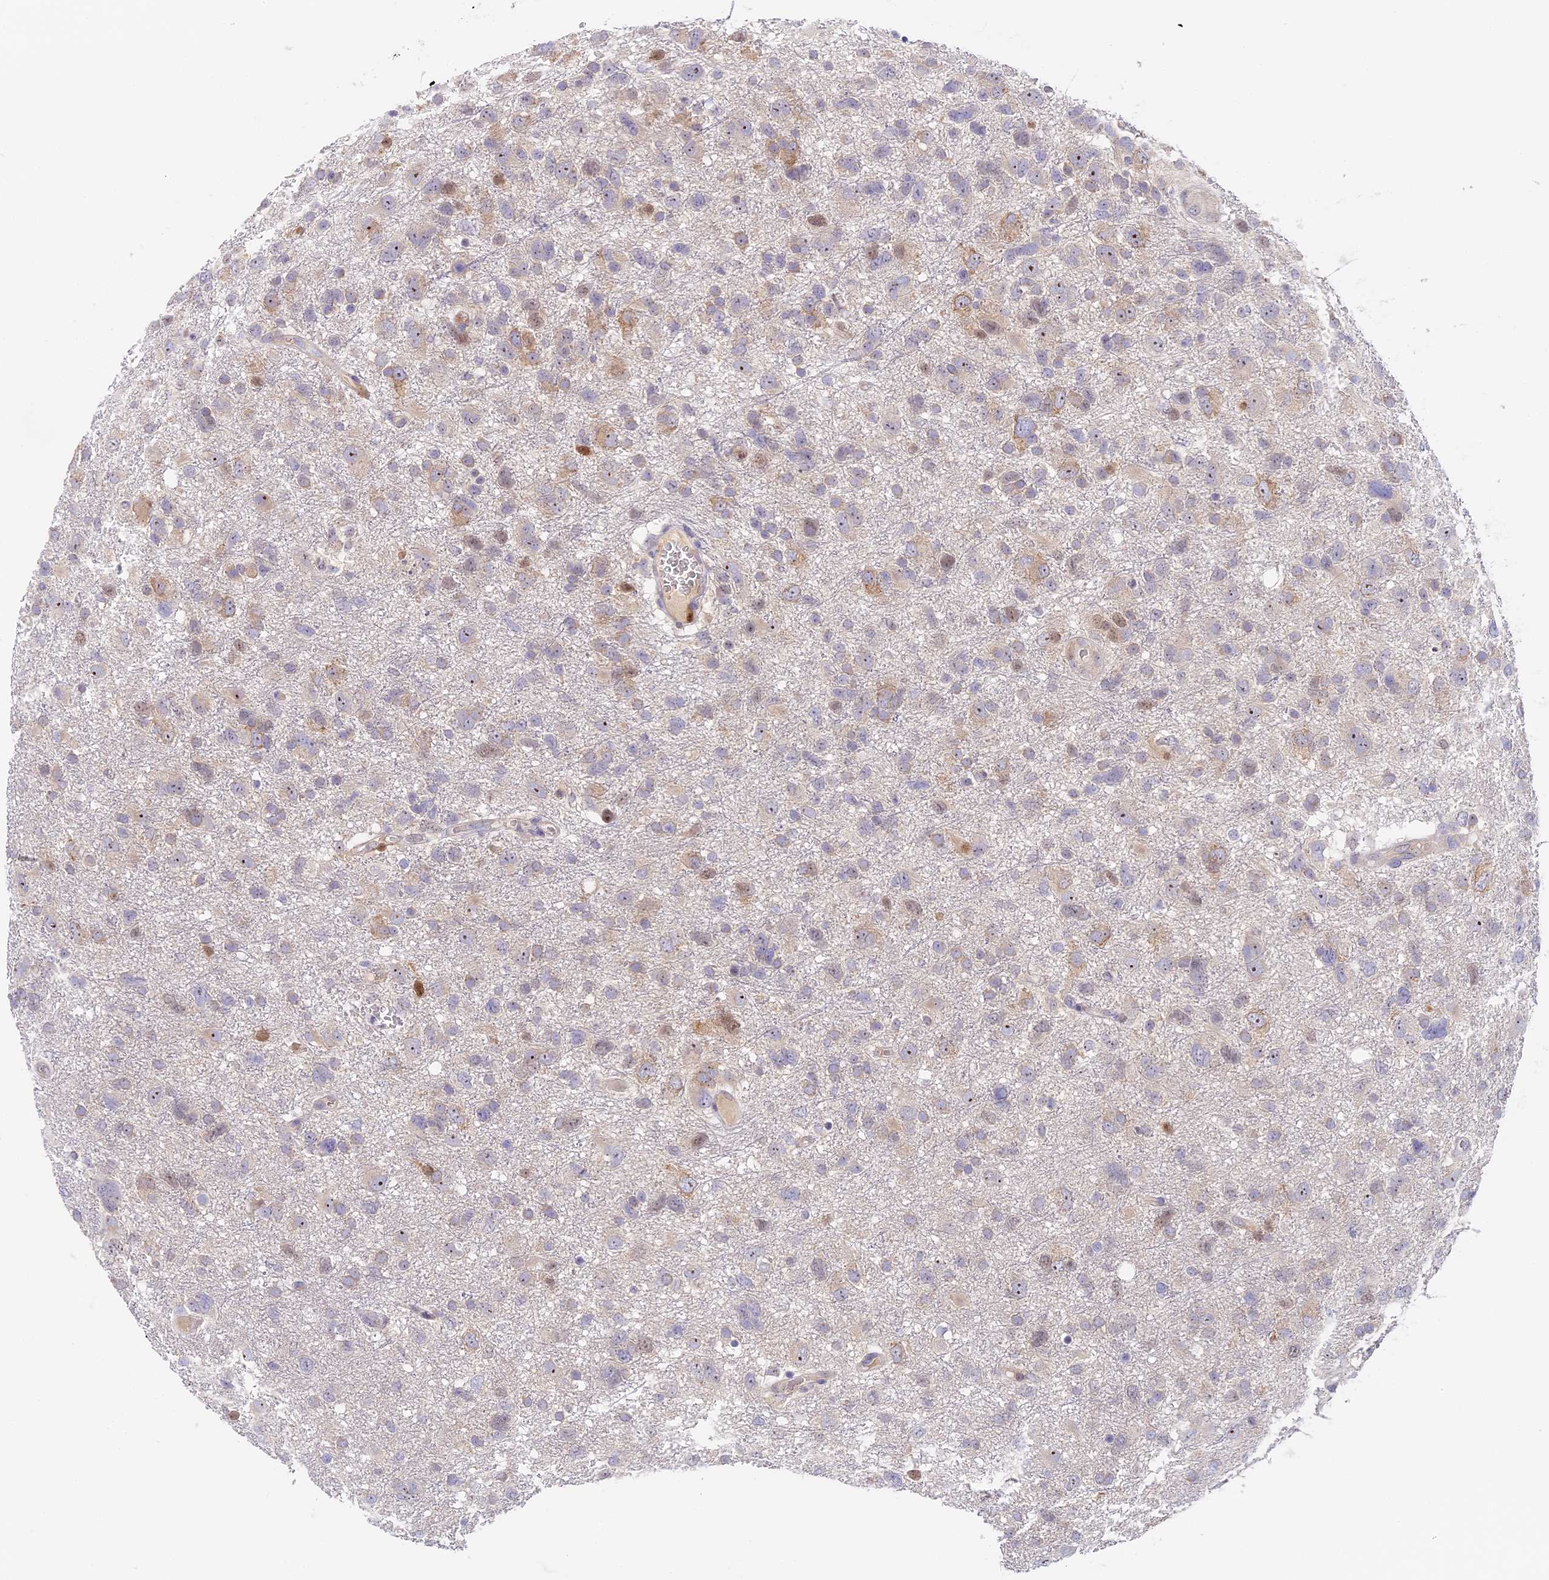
{"staining": {"intensity": "moderate", "quantity": "<25%", "location": "cytoplasmic/membranous,nuclear"}, "tissue": "glioma", "cell_type": "Tumor cells", "image_type": "cancer", "snomed": [{"axis": "morphology", "description": "Glioma, malignant, High grade"}, {"axis": "topography", "description": "Brain"}], "caption": "Immunohistochemistry (IHC) image of neoplastic tissue: high-grade glioma (malignant) stained using immunohistochemistry reveals low levels of moderate protein expression localized specifically in the cytoplasmic/membranous and nuclear of tumor cells, appearing as a cytoplasmic/membranous and nuclear brown color.", "gene": "RAD51", "patient": {"sex": "male", "age": 61}}